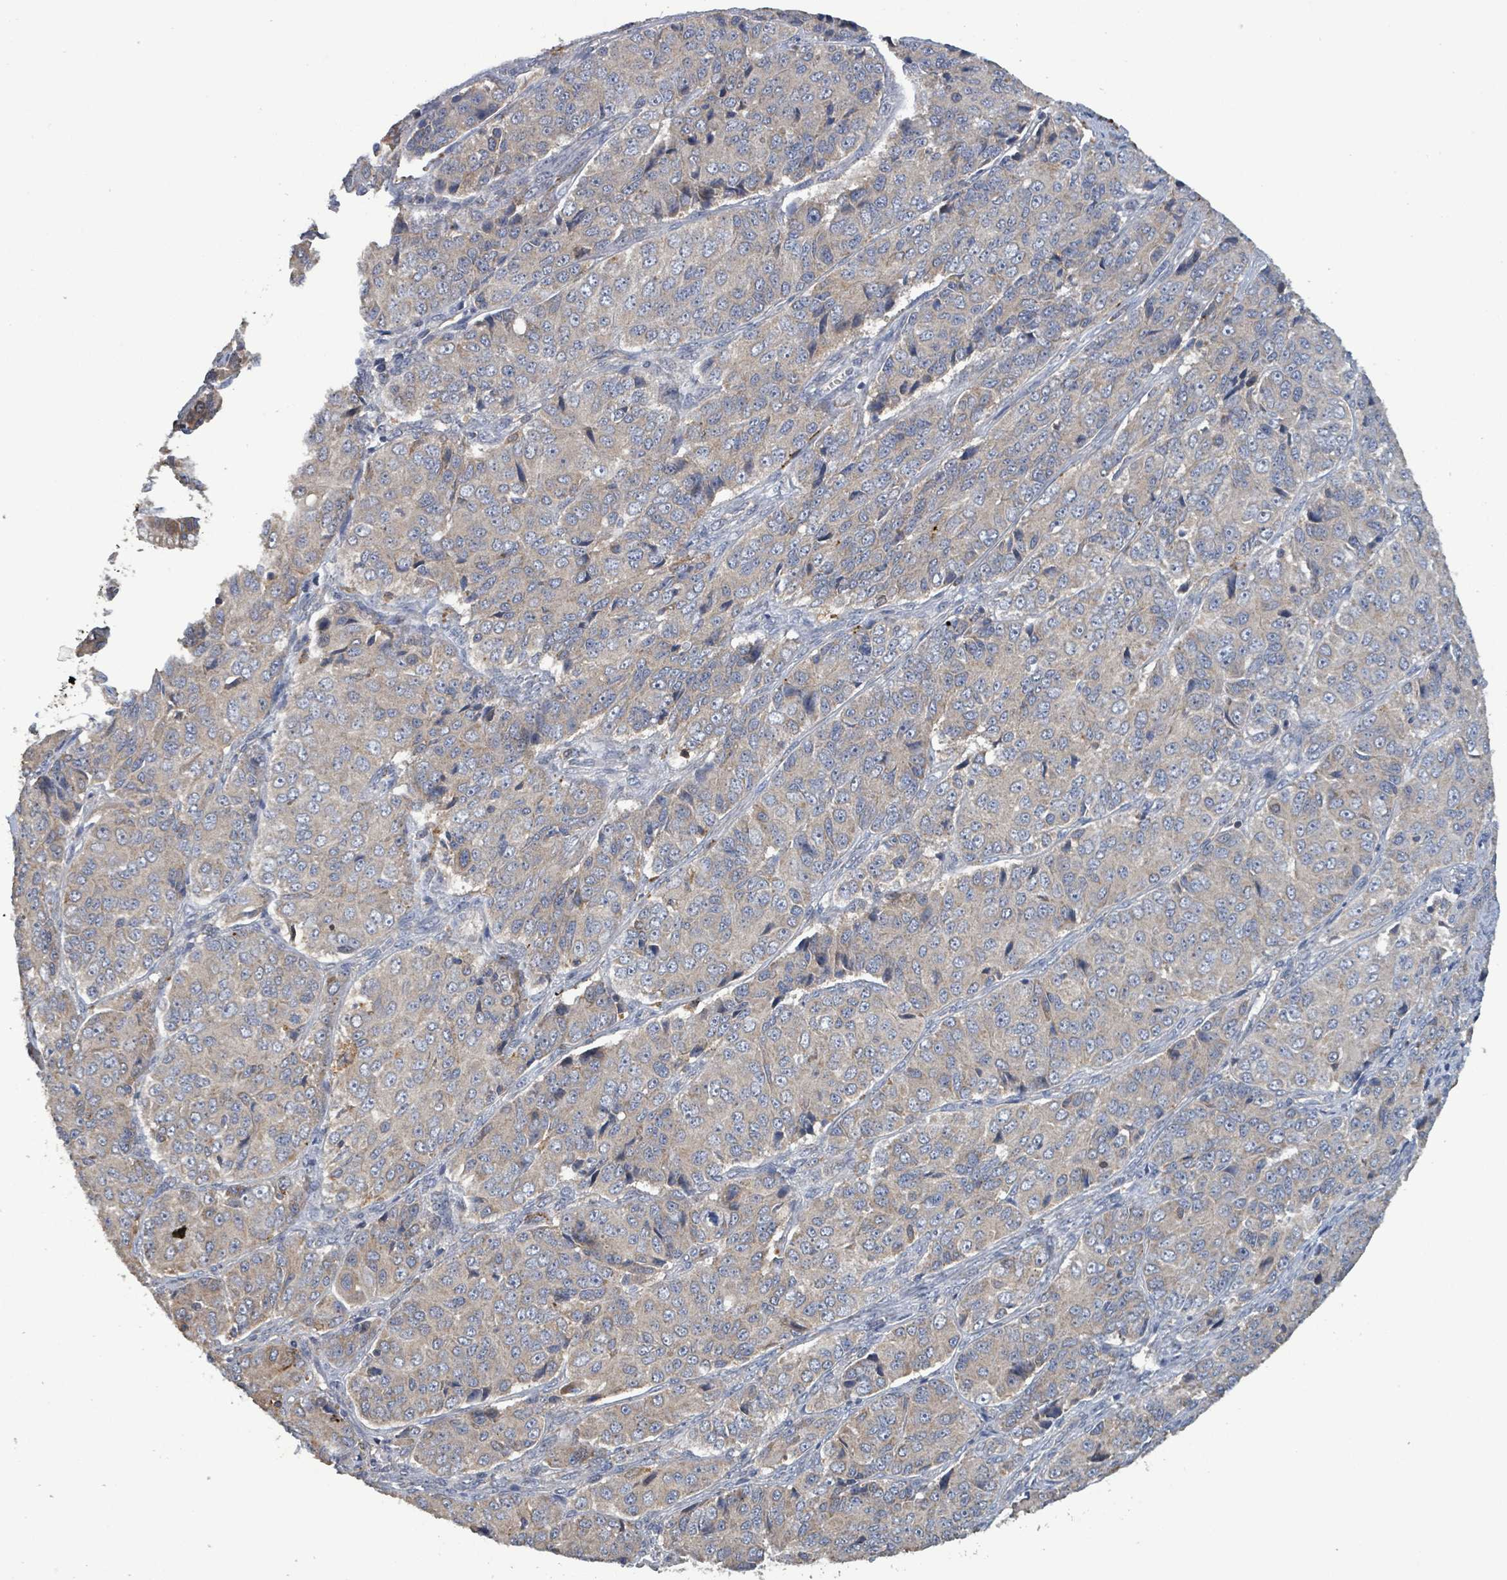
{"staining": {"intensity": "weak", "quantity": "<25%", "location": "cytoplasmic/membranous"}, "tissue": "ovarian cancer", "cell_type": "Tumor cells", "image_type": "cancer", "snomed": [{"axis": "morphology", "description": "Carcinoma, endometroid"}, {"axis": "topography", "description": "Ovary"}], "caption": "Tumor cells are negative for protein expression in human ovarian cancer (endometroid carcinoma). (DAB (3,3'-diaminobenzidine) IHC, high magnification).", "gene": "PLAAT1", "patient": {"sex": "female", "age": 51}}